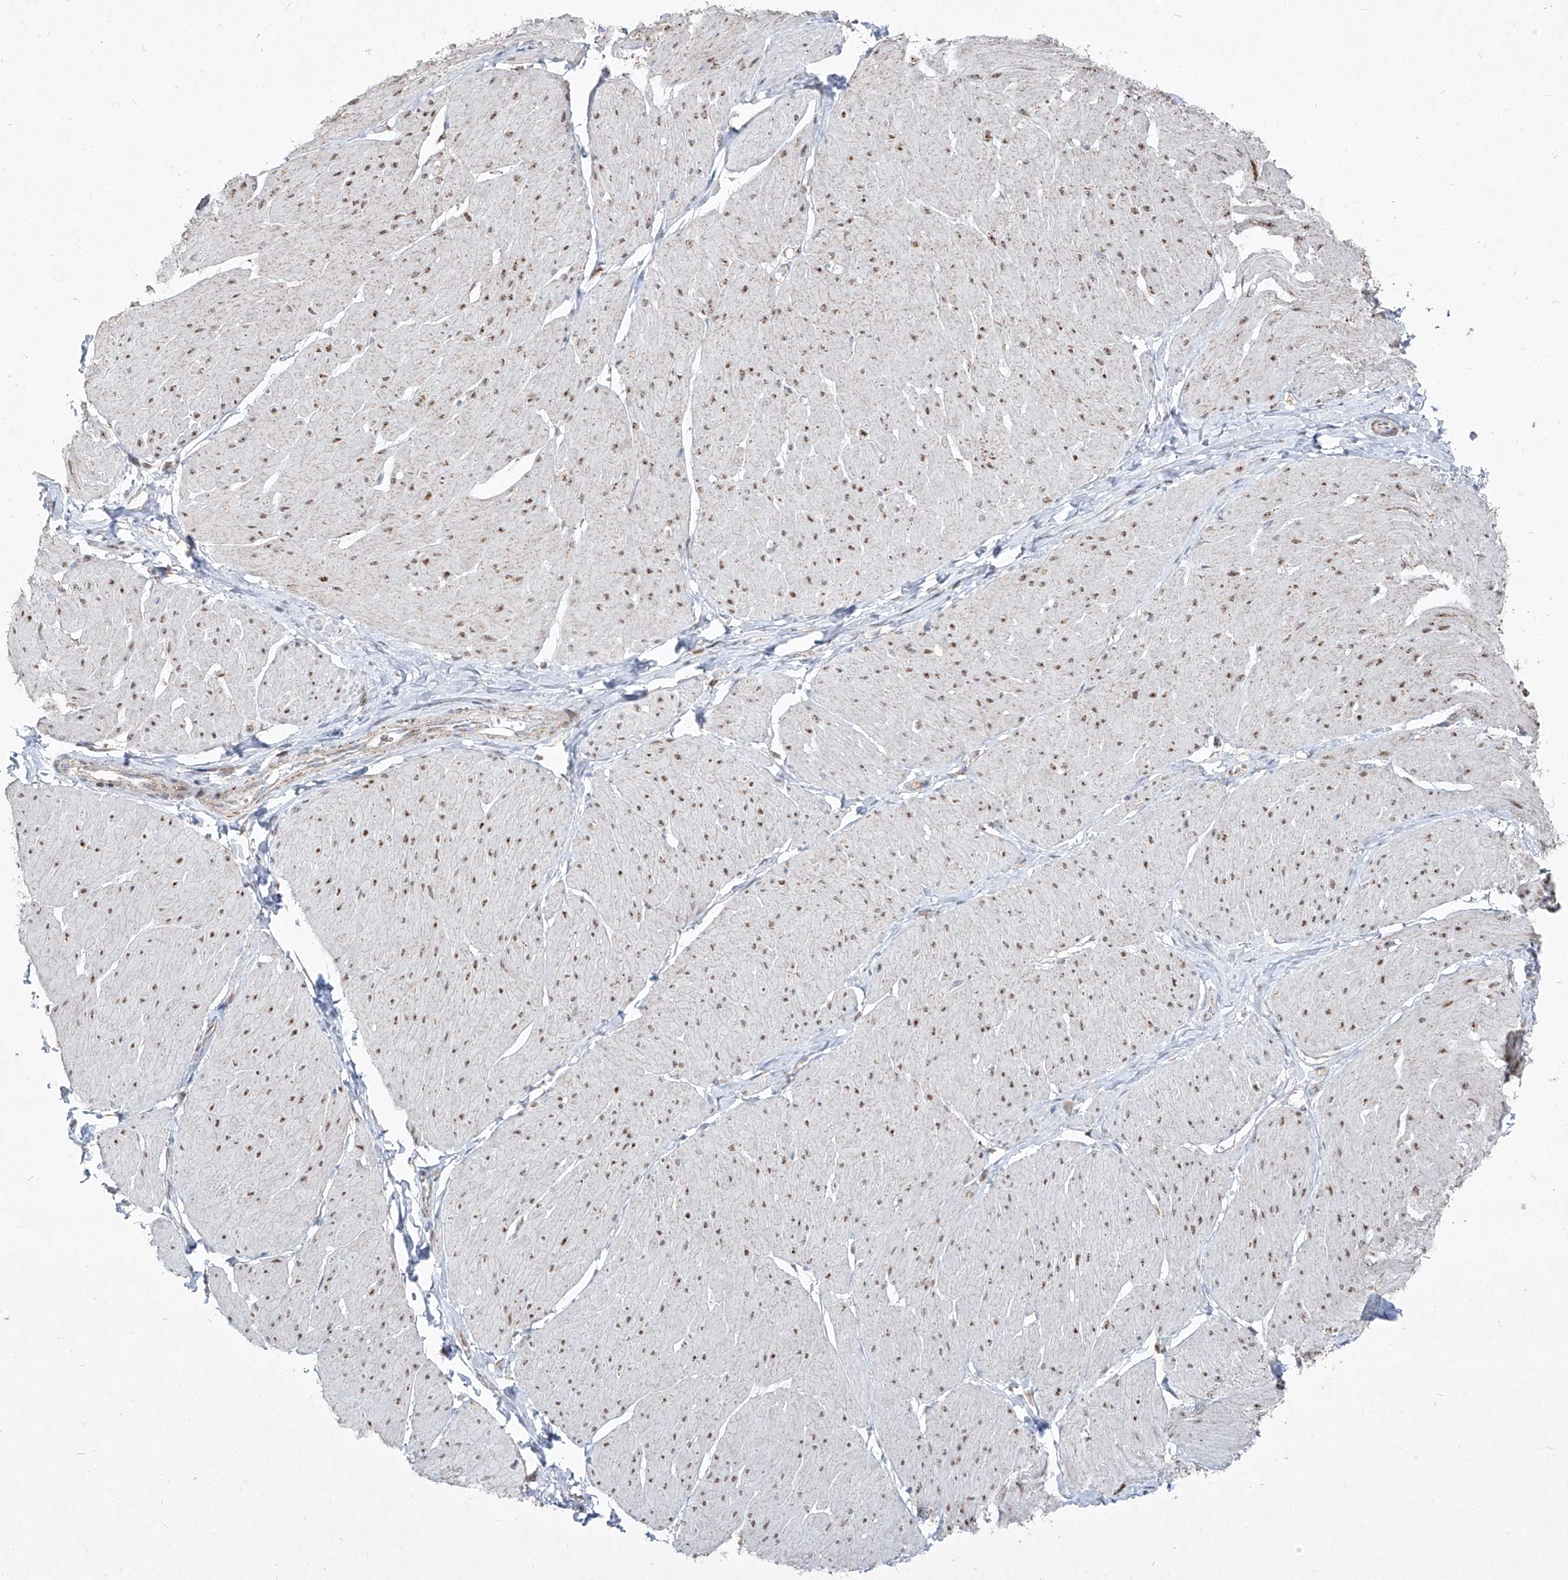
{"staining": {"intensity": "moderate", "quantity": "25%-75%", "location": "nuclear"}, "tissue": "smooth muscle", "cell_type": "Smooth muscle cells", "image_type": "normal", "snomed": [{"axis": "morphology", "description": "Urothelial carcinoma, High grade"}, {"axis": "topography", "description": "Urinary bladder"}], "caption": "Immunohistochemical staining of normal human smooth muscle reveals medium levels of moderate nuclear positivity in approximately 25%-75% of smooth muscle cells.", "gene": "NDUFB3", "patient": {"sex": "male", "age": 46}}